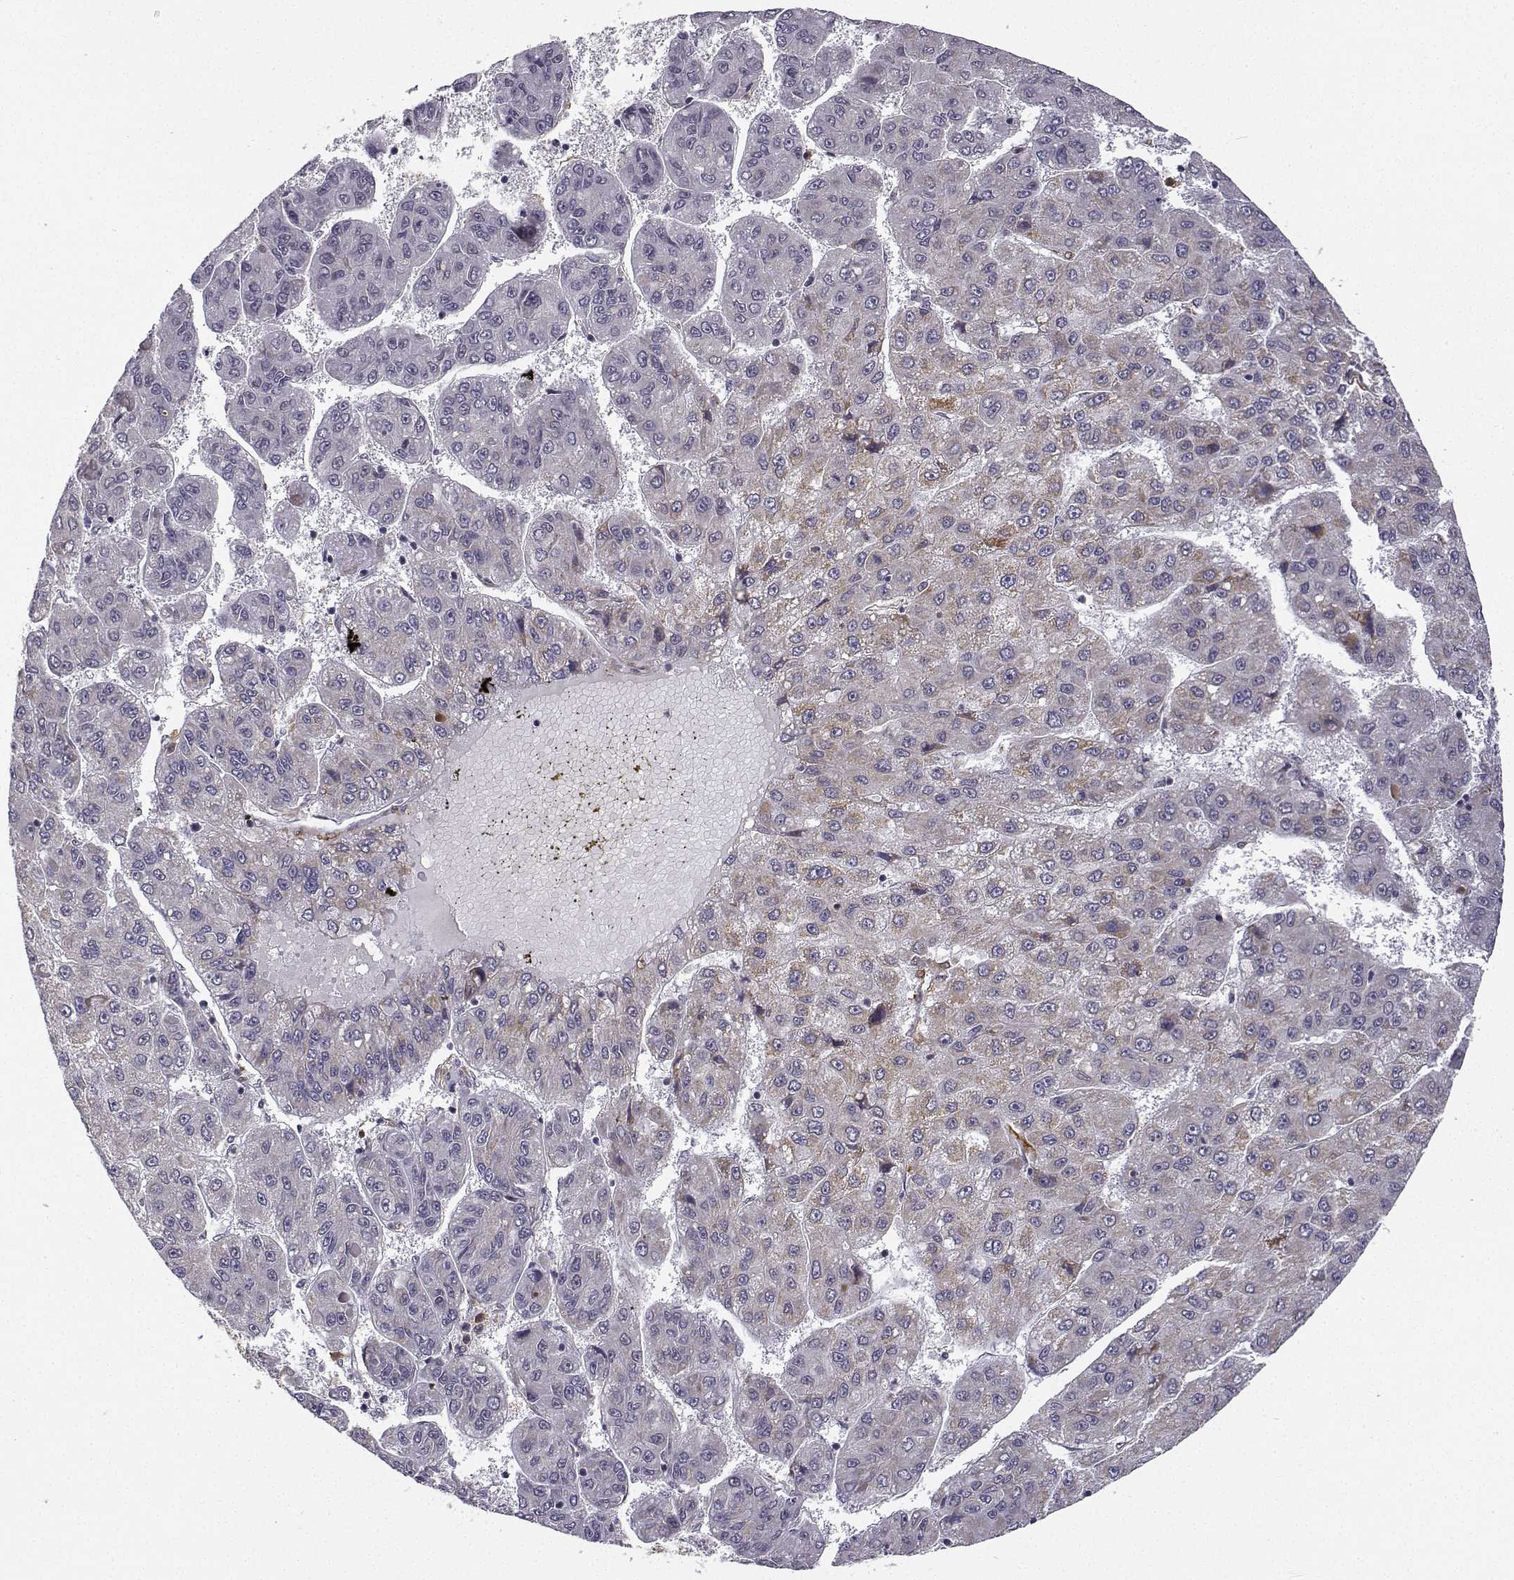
{"staining": {"intensity": "weak", "quantity": "<25%", "location": "cytoplasmic/membranous"}, "tissue": "liver cancer", "cell_type": "Tumor cells", "image_type": "cancer", "snomed": [{"axis": "morphology", "description": "Carcinoma, Hepatocellular, NOS"}, {"axis": "topography", "description": "Liver"}], "caption": "DAB (3,3'-diaminobenzidine) immunohistochemical staining of human liver hepatocellular carcinoma demonstrates no significant expression in tumor cells.", "gene": "PHGDH", "patient": {"sex": "female", "age": 82}}